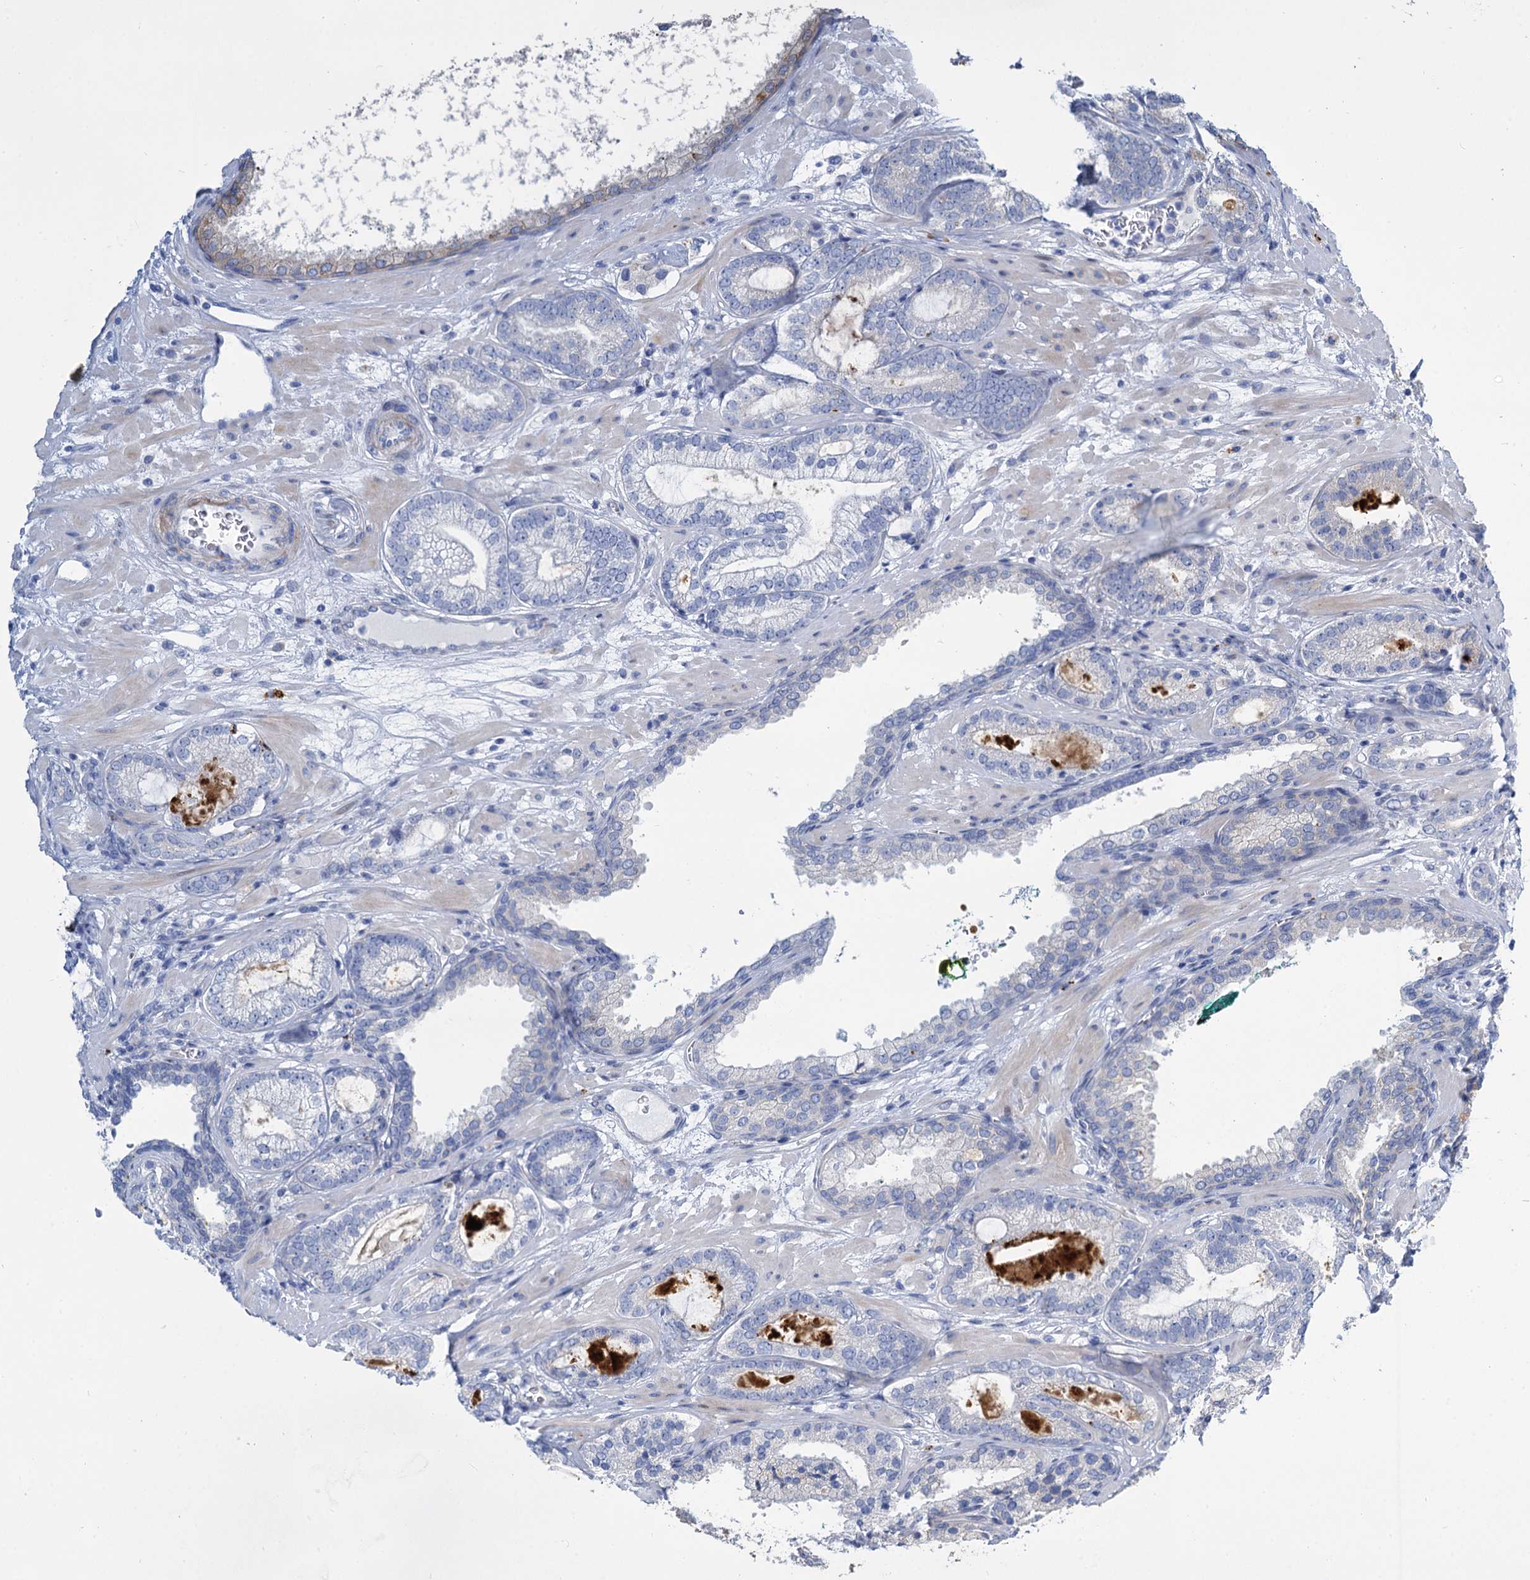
{"staining": {"intensity": "negative", "quantity": "none", "location": "none"}, "tissue": "prostate cancer", "cell_type": "Tumor cells", "image_type": "cancer", "snomed": [{"axis": "morphology", "description": "Adenocarcinoma, High grade"}, {"axis": "topography", "description": "Prostate"}], "caption": "Prostate cancer (adenocarcinoma (high-grade)) was stained to show a protein in brown. There is no significant staining in tumor cells. (DAB (3,3'-diaminobenzidine) IHC, high magnification).", "gene": "TRIM77", "patient": {"sex": "male", "age": 60}}